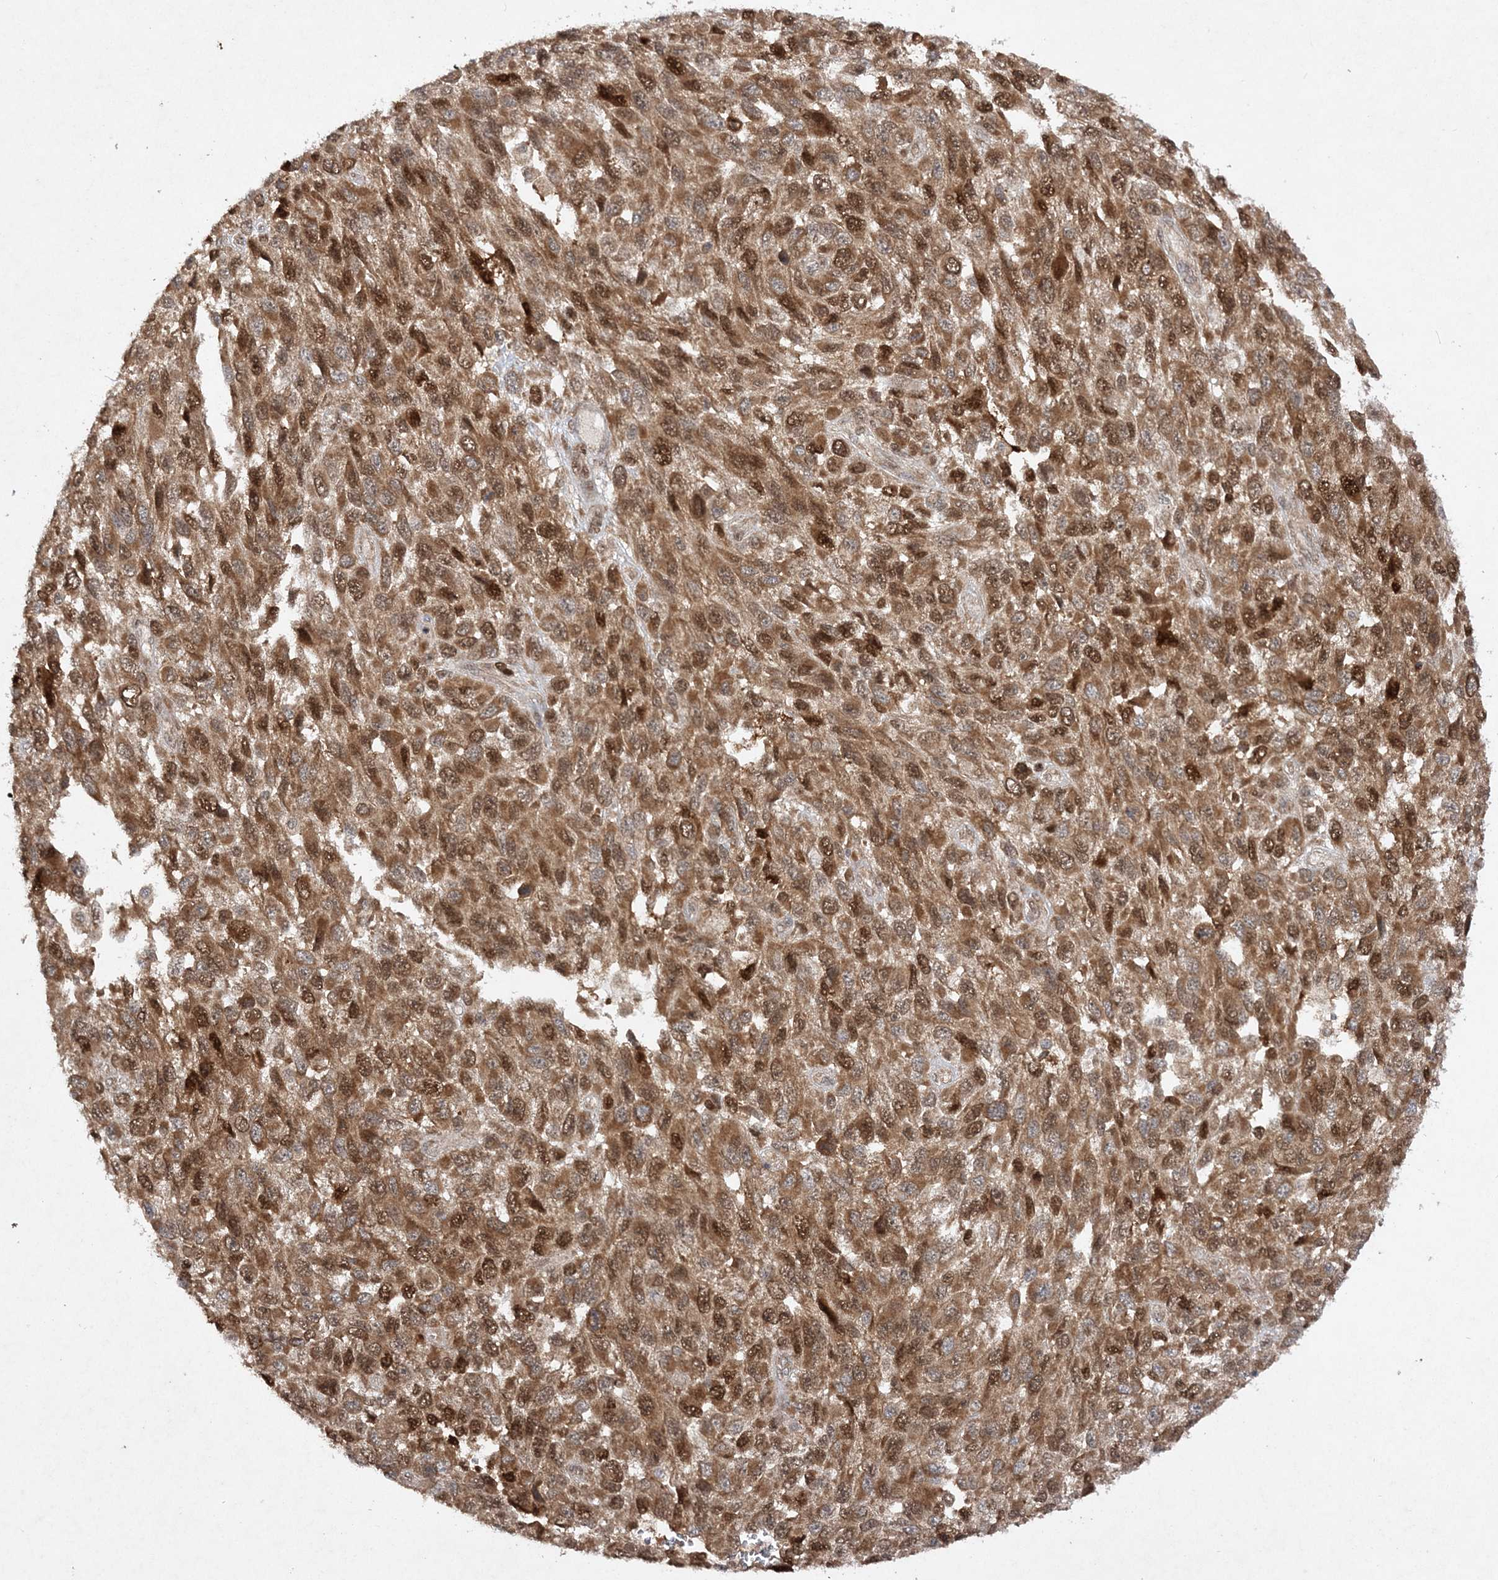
{"staining": {"intensity": "moderate", "quantity": ">75%", "location": "cytoplasmic/membranous,nuclear"}, "tissue": "melanoma", "cell_type": "Tumor cells", "image_type": "cancer", "snomed": [{"axis": "morphology", "description": "Malignant melanoma, NOS"}, {"axis": "topography", "description": "Skin"}], "caption": "A brown stain highlights moderate cytoplasmic/membranous and nuclear positivity of a protein in malignant melanoma tumor cells.", "gene": "NIF3L1", "patient": {"sex": "female", "age": 96}}